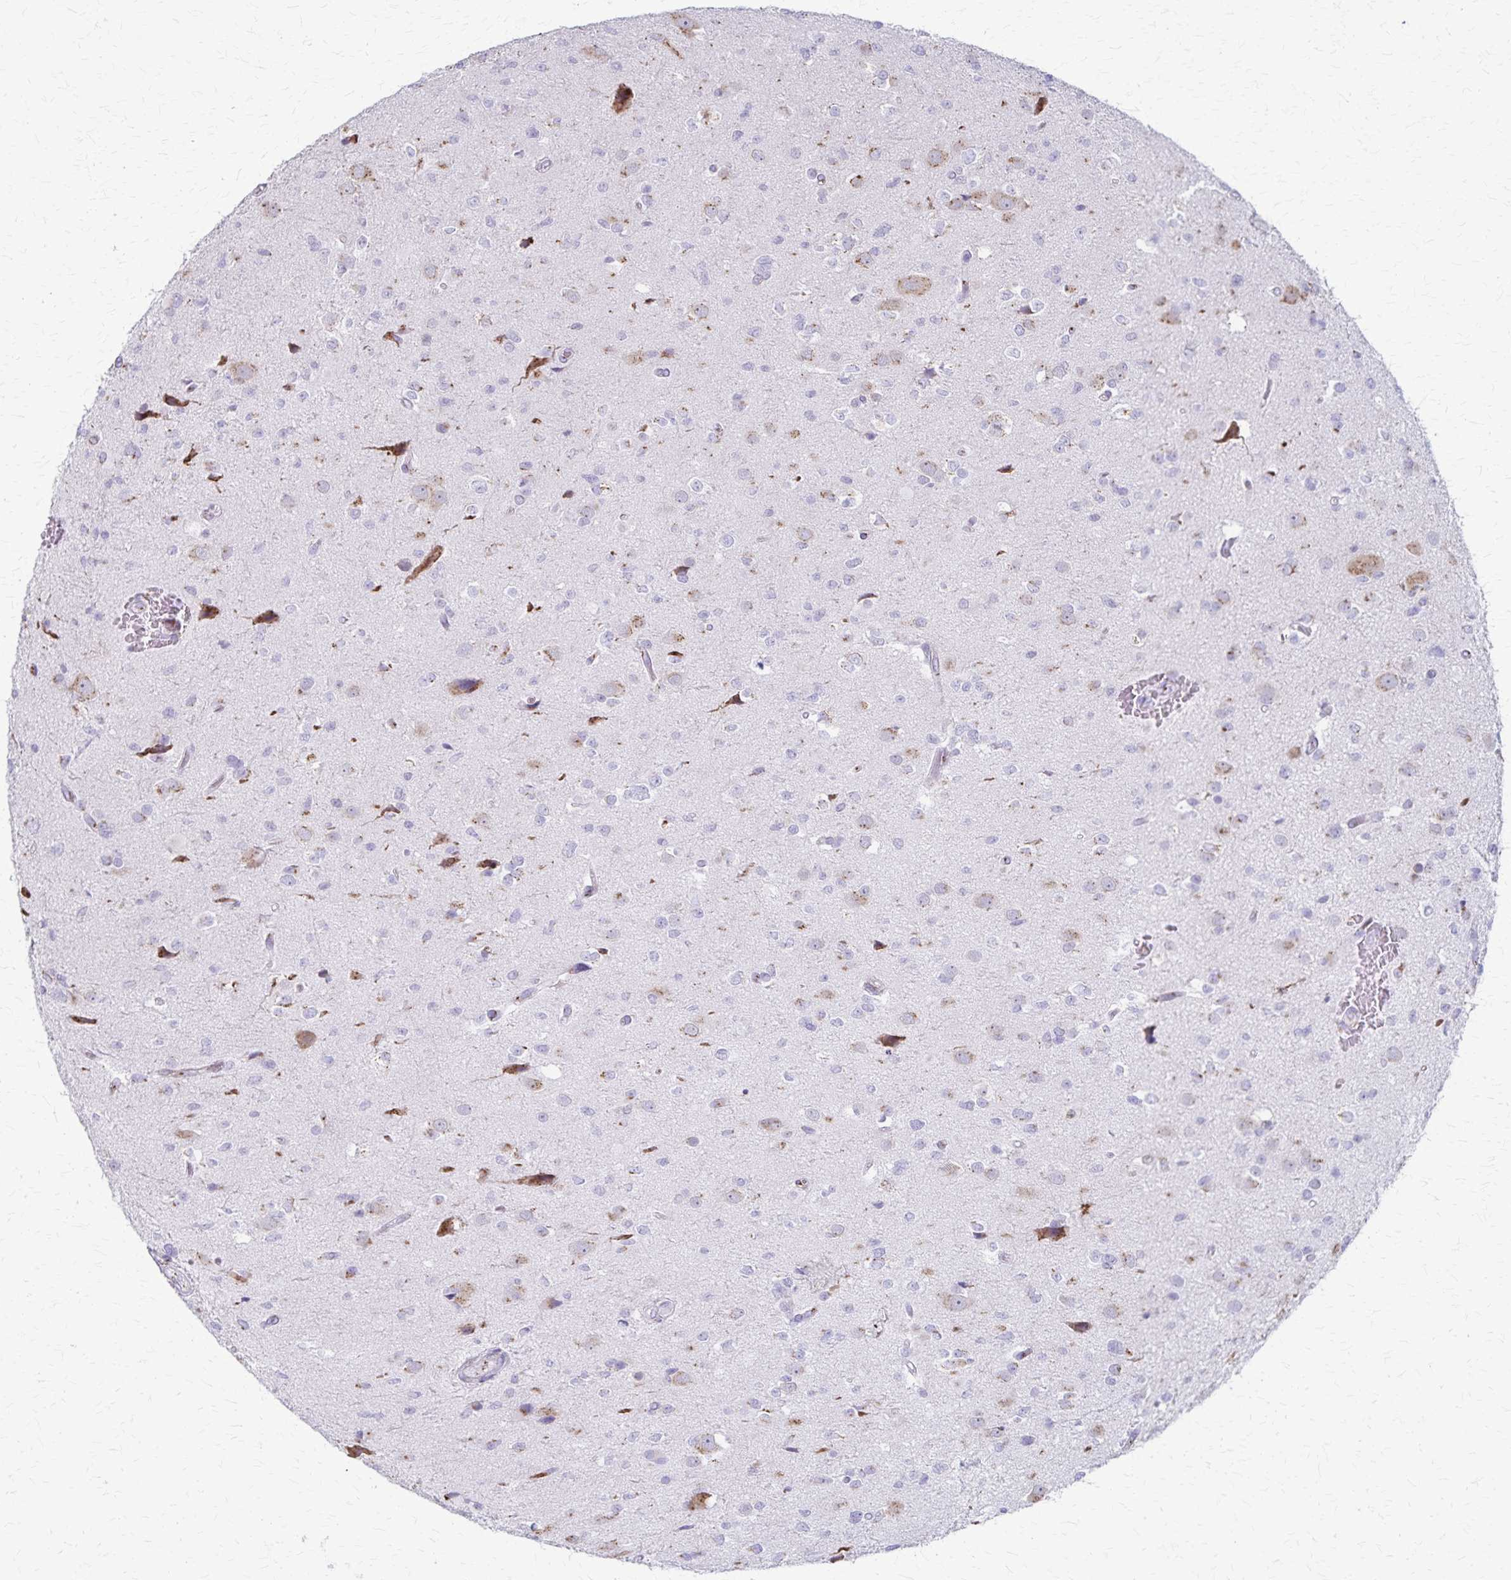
{"staining": {"intensity": "negative", "quantity": "none", "location": "none"}, "tissue": "glioma", "cell_type": "Tumor cells", "image_type": "cancer", "snomed": [{"axis": "morphology", "description": "Glioma, malignant, Low grade"}, {"axis": "topography", "description": "Brain"}], "caption": "An immunohistochemistry (IHC) micrograph of malignant glioma (low-grade) is shown. There is no staining in tumor cells of malignant glioma (low-grade).", "gene": "MCFD2", "patient": {"sex": "female", "age": 32}}